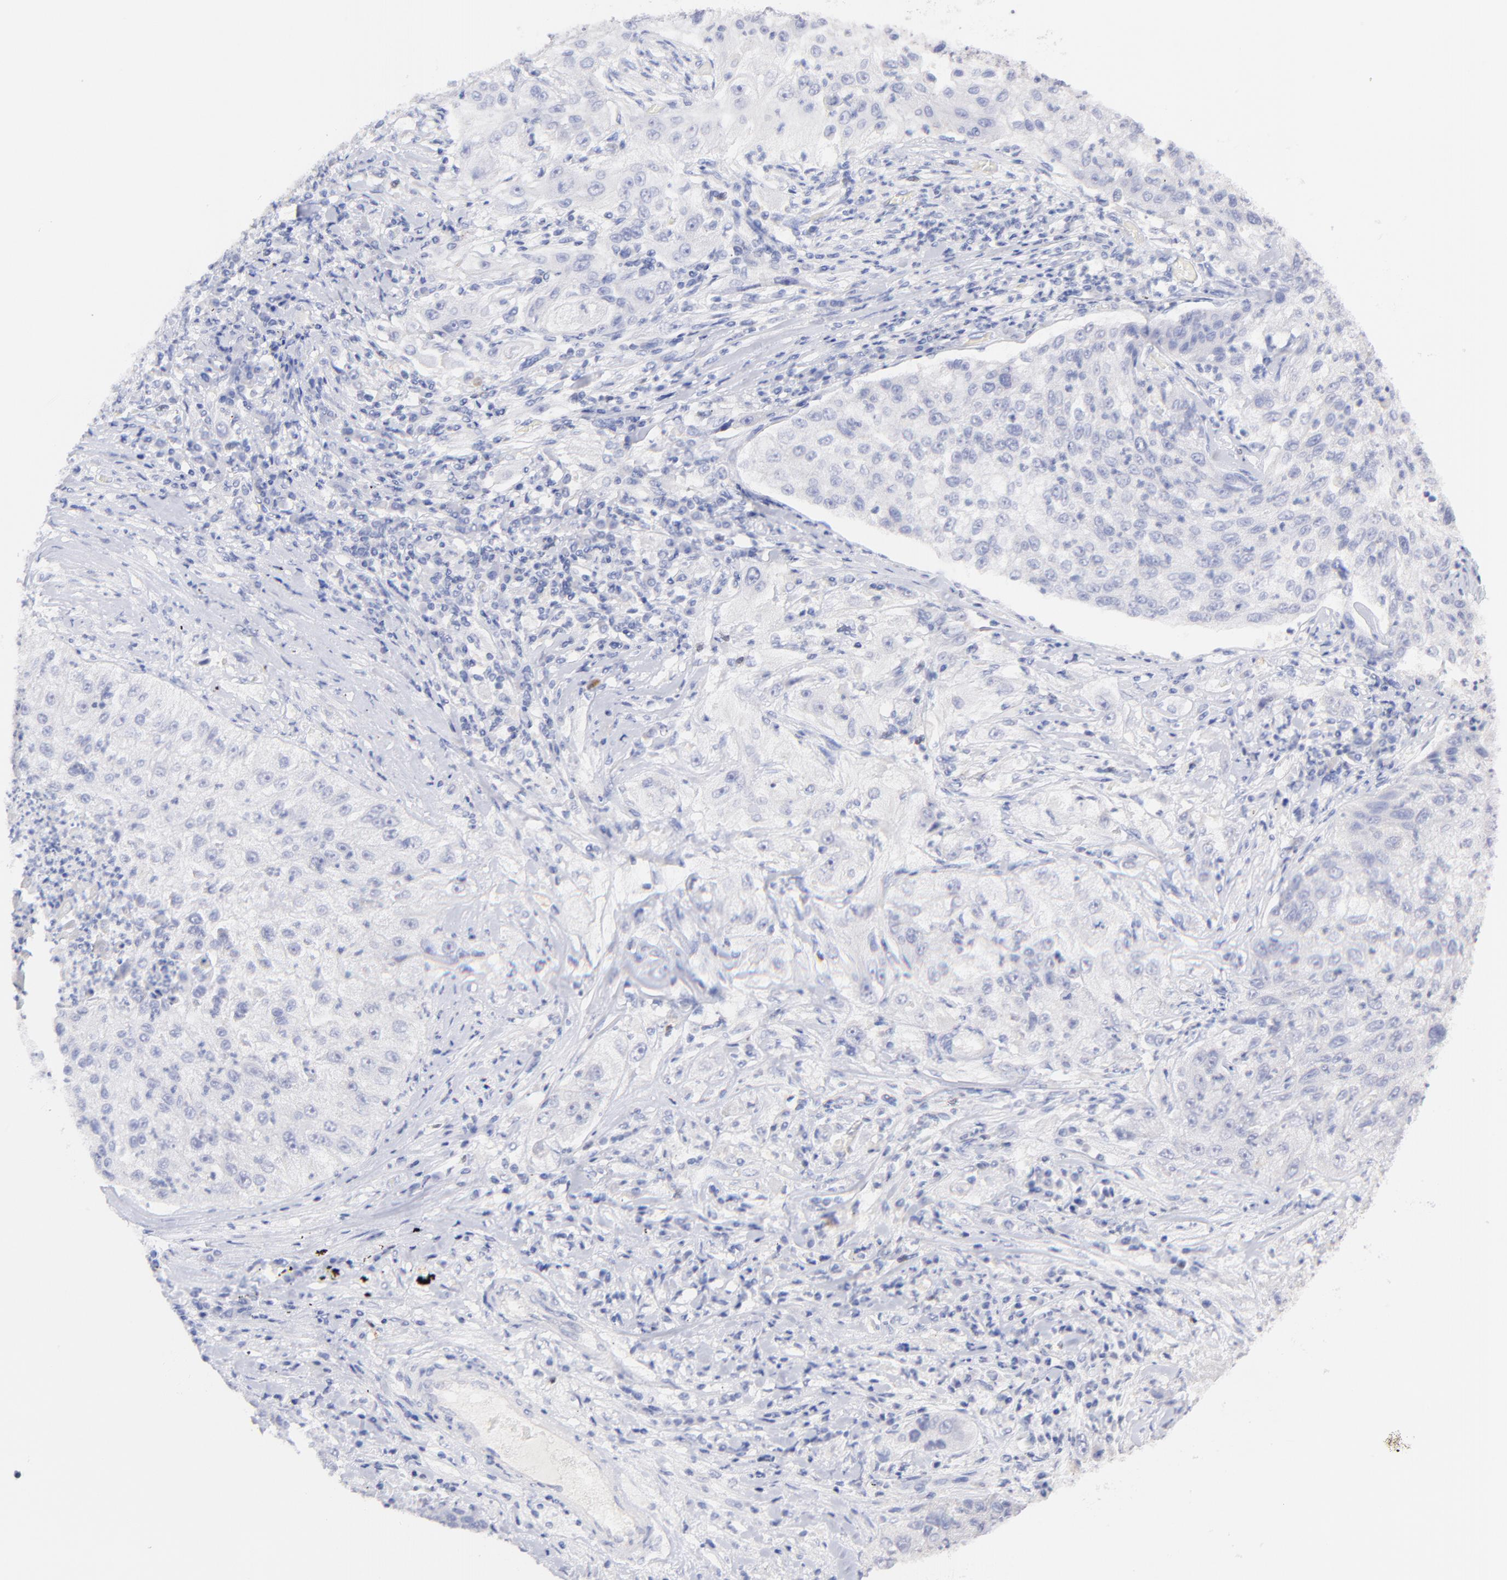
{"staining": {"intensity": "negative", "quantity": "none", "location": "none"}, "tissue": "lung cancer", "cell_type": "Tumor cells", "image_type": "cancer", "snomed": [{"axis": "morphology", "description": "Inflammation, NOS"}, {"axis": "morphology", "description": "Squamous cell carcinoma, NOS"}, {"axis": "topography", "description": "Lymph node"}, {"axis": "topography", "description": "Soft tissue"}, {"axis": "topography", "description": "Lung"}], "caption": "IHC image of neoplastic tissue: lung cancer (squamous cell carcinoma) stained with DAB exhibits no significant protein staining in tumor cells.", "gene": "CFAP57", "patient": {"sex": "male", "age": 66}}